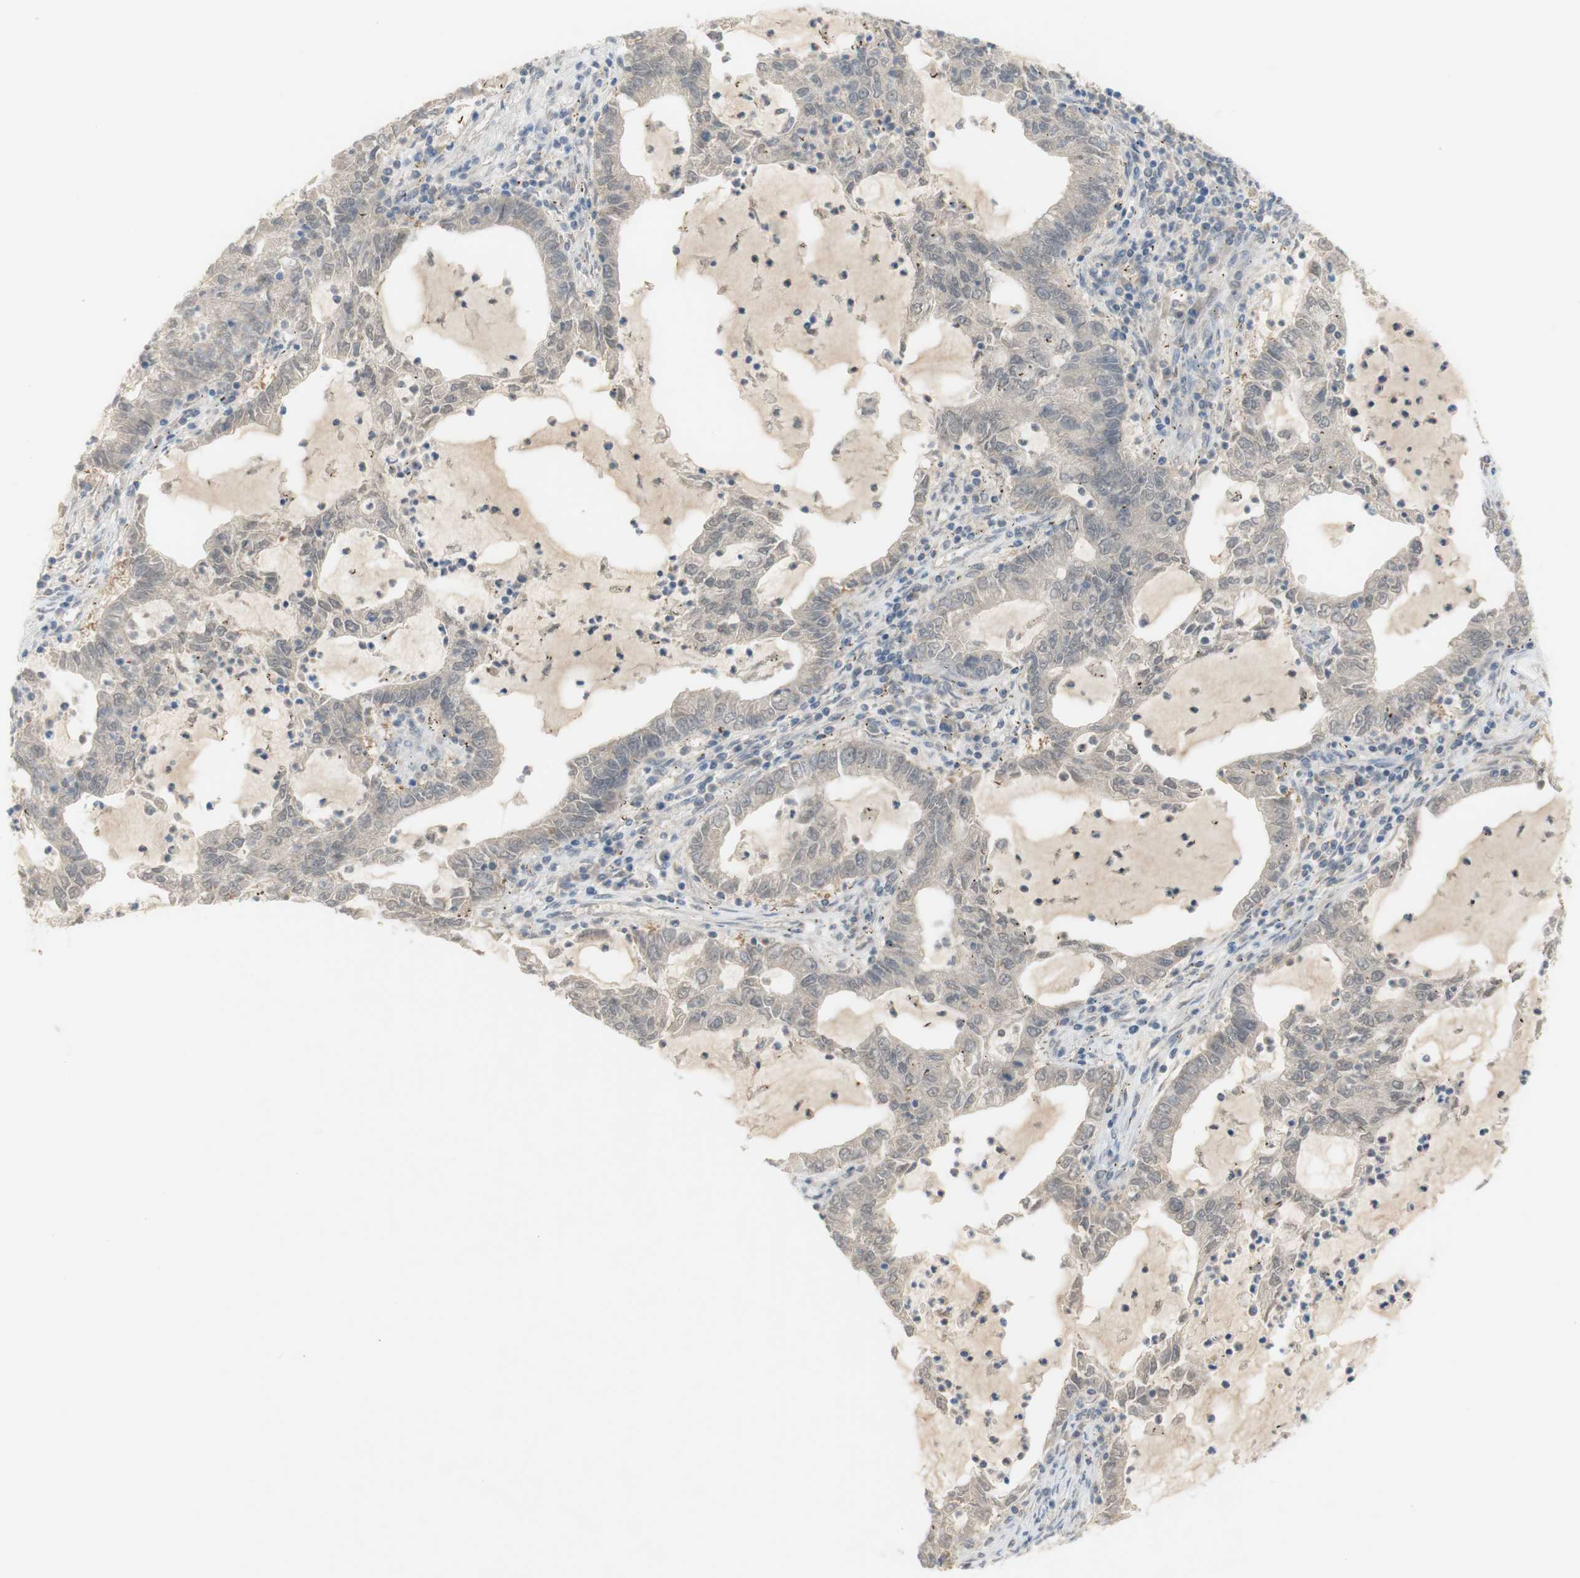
{"staining": {"intensity": "negative", "quantity": "none", "location": "none"}, "tissue": "lung cancer", "cell_type": "Tumor cells", "image_type": "cancer", "snomed": [{"axis": "morphology", "description": "Adenocarcinoma, NOS"}, {"axis": "topography", "description": "Lung"}], "caption": "The immunohistochemistry (IHC) histopathology image has no significant positivity in tumor cells of lung cancer (adenocarcinoma) tissue. (Immunohistochemistry, brightfield microscopy, high magnification).", "gene": "SELENBP1", "patient": {"sex": "female", "age": 51}}